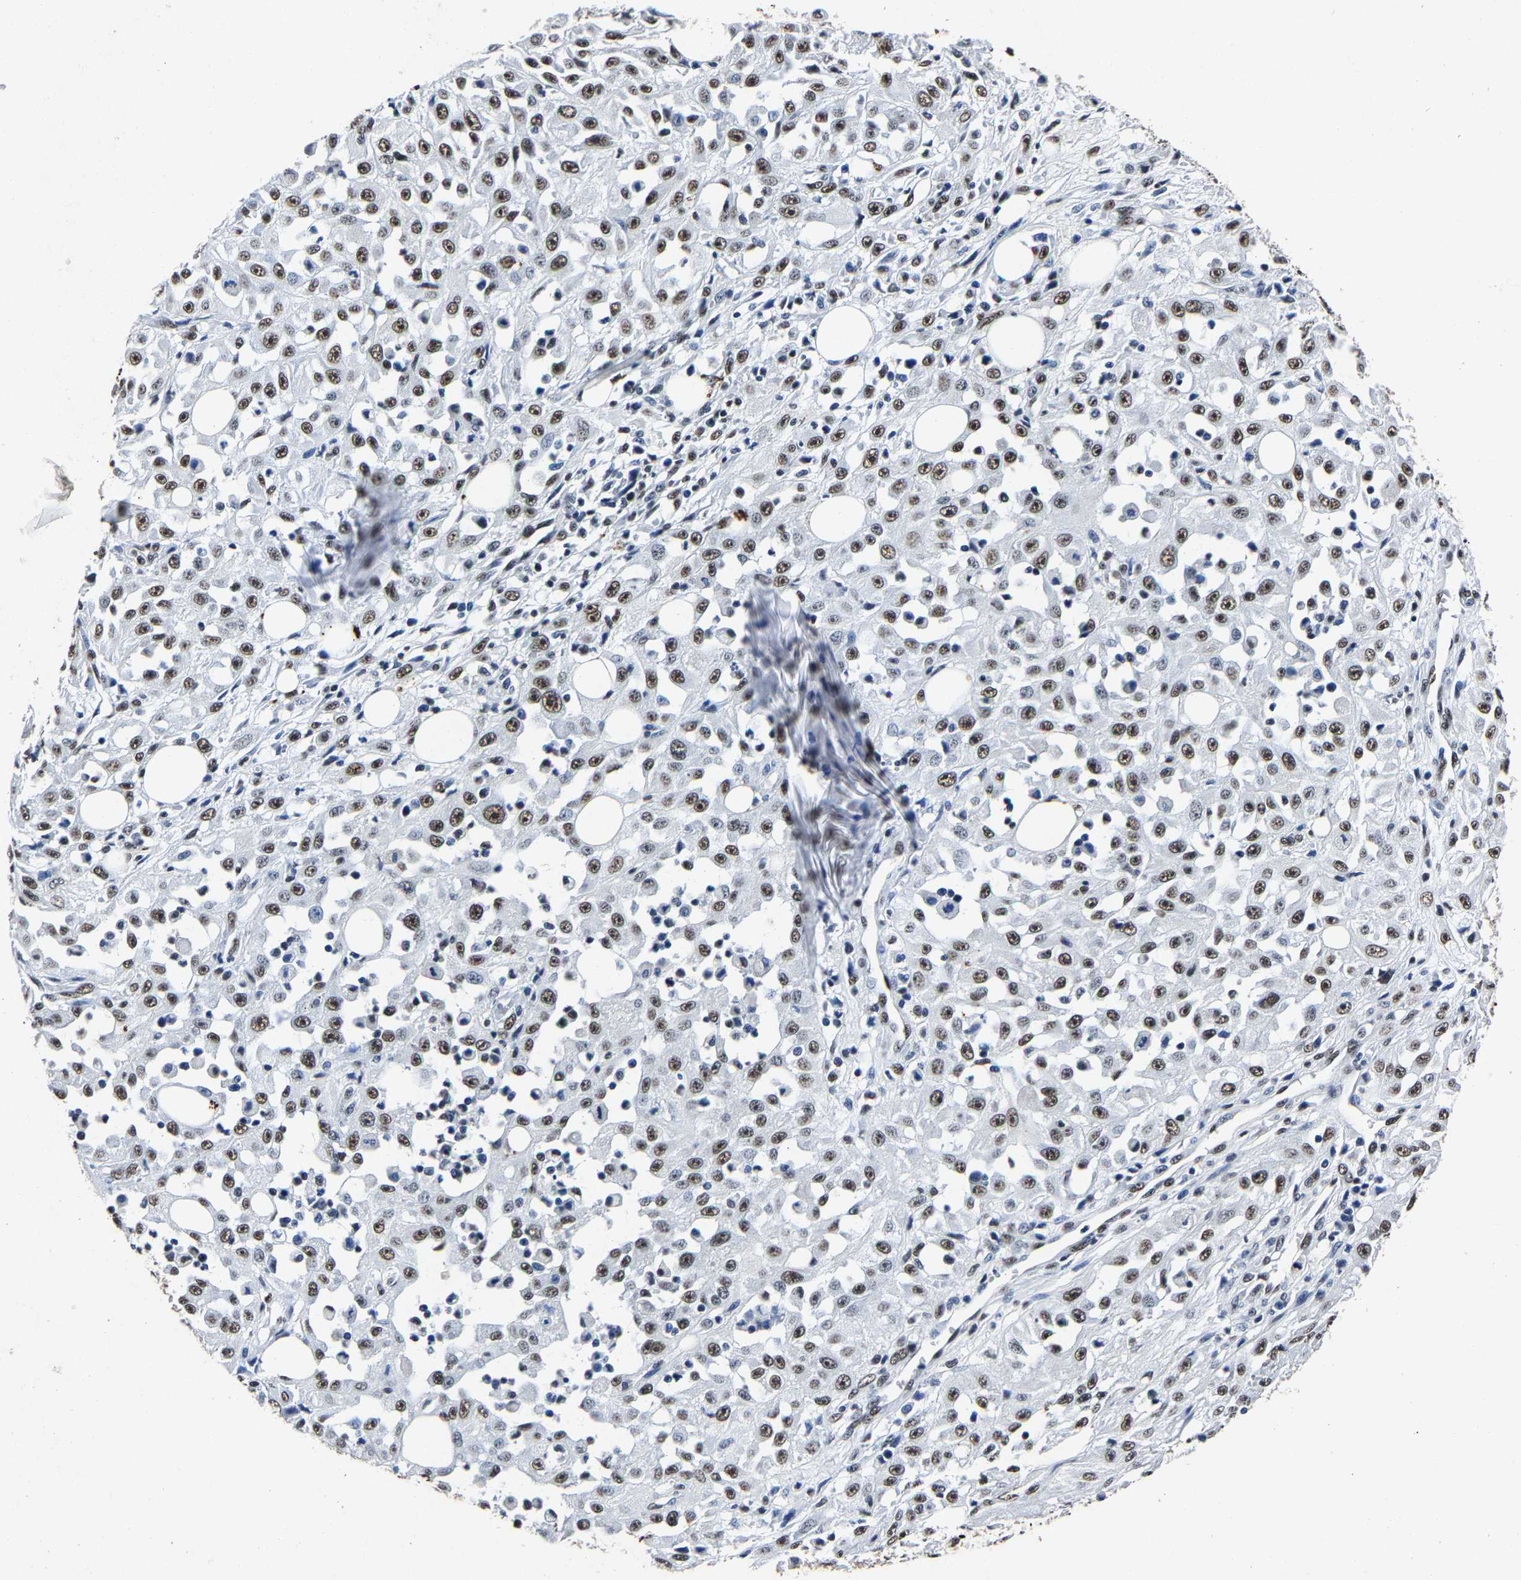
{"staining": {"intensity": "moderate", "quantity": ">75%", "location": "nuclear"}, "tissue": "skin cancer", "cell_type": "Tumor cells", "image_type": "cancer", "snomed": [{"axis": "morphology", "description": "Squamous cell carcinoma, NOS"}, {"axis": "morphology", "description": "Squamous cell carcinoma, metastatic, NOS"}, {"axis": "topography", "description": "Skin"}, {"axis": "topography", "description": "Lymph node"}], "caption": "Protein expression analysis of skin cancer reveals moderate nuclear positivity in about >75% of tumor cells.", "gene": "RBM45", "patient": {"sex": "male", "age": 75}}